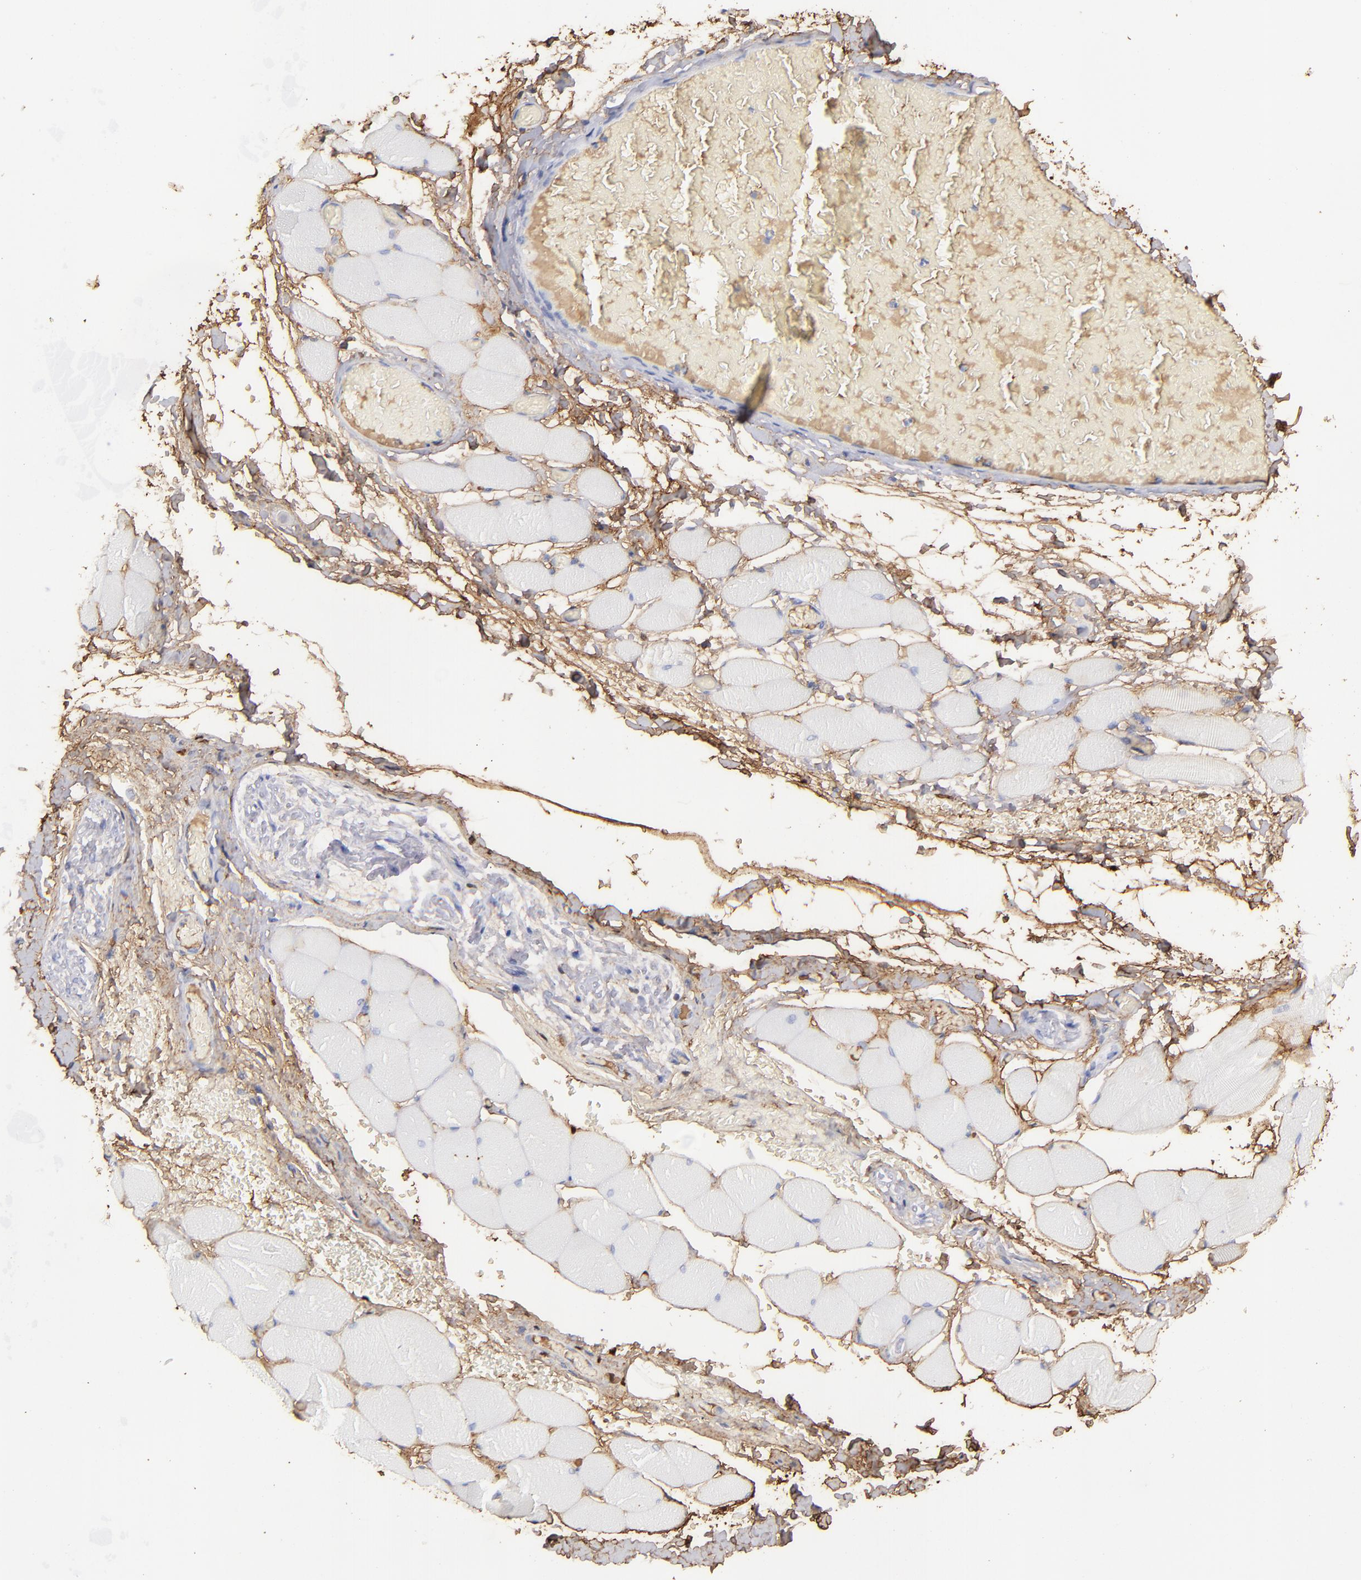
{"staining": {"intensity": "weak", "quantity": "<25%", "location": "cytoplasmic/membranous"}, "tissue": "skeletal muscle", "cell_type": "Myocytes", "image_type": "normal", "snomed": [{"axis": "morphology", "description": "Normal tissue, NOS"}, {"axis": "topography", "description": "Skeletal muscle"}, {"axis": "topography", "description": "Soft tissue"}], "caption": "Immunohistochemistry histopathology image of benign skeletal muscle stained for a protein (brown), which reveals no expression in myocytes. The staining was performed using DAB to visualize the protein expression in brown, while the nuclei were stained in blue with hematoxylin (Magnification: 20x).", "gene": "FGB", "patient": {"sex": "female", "age": 58}}